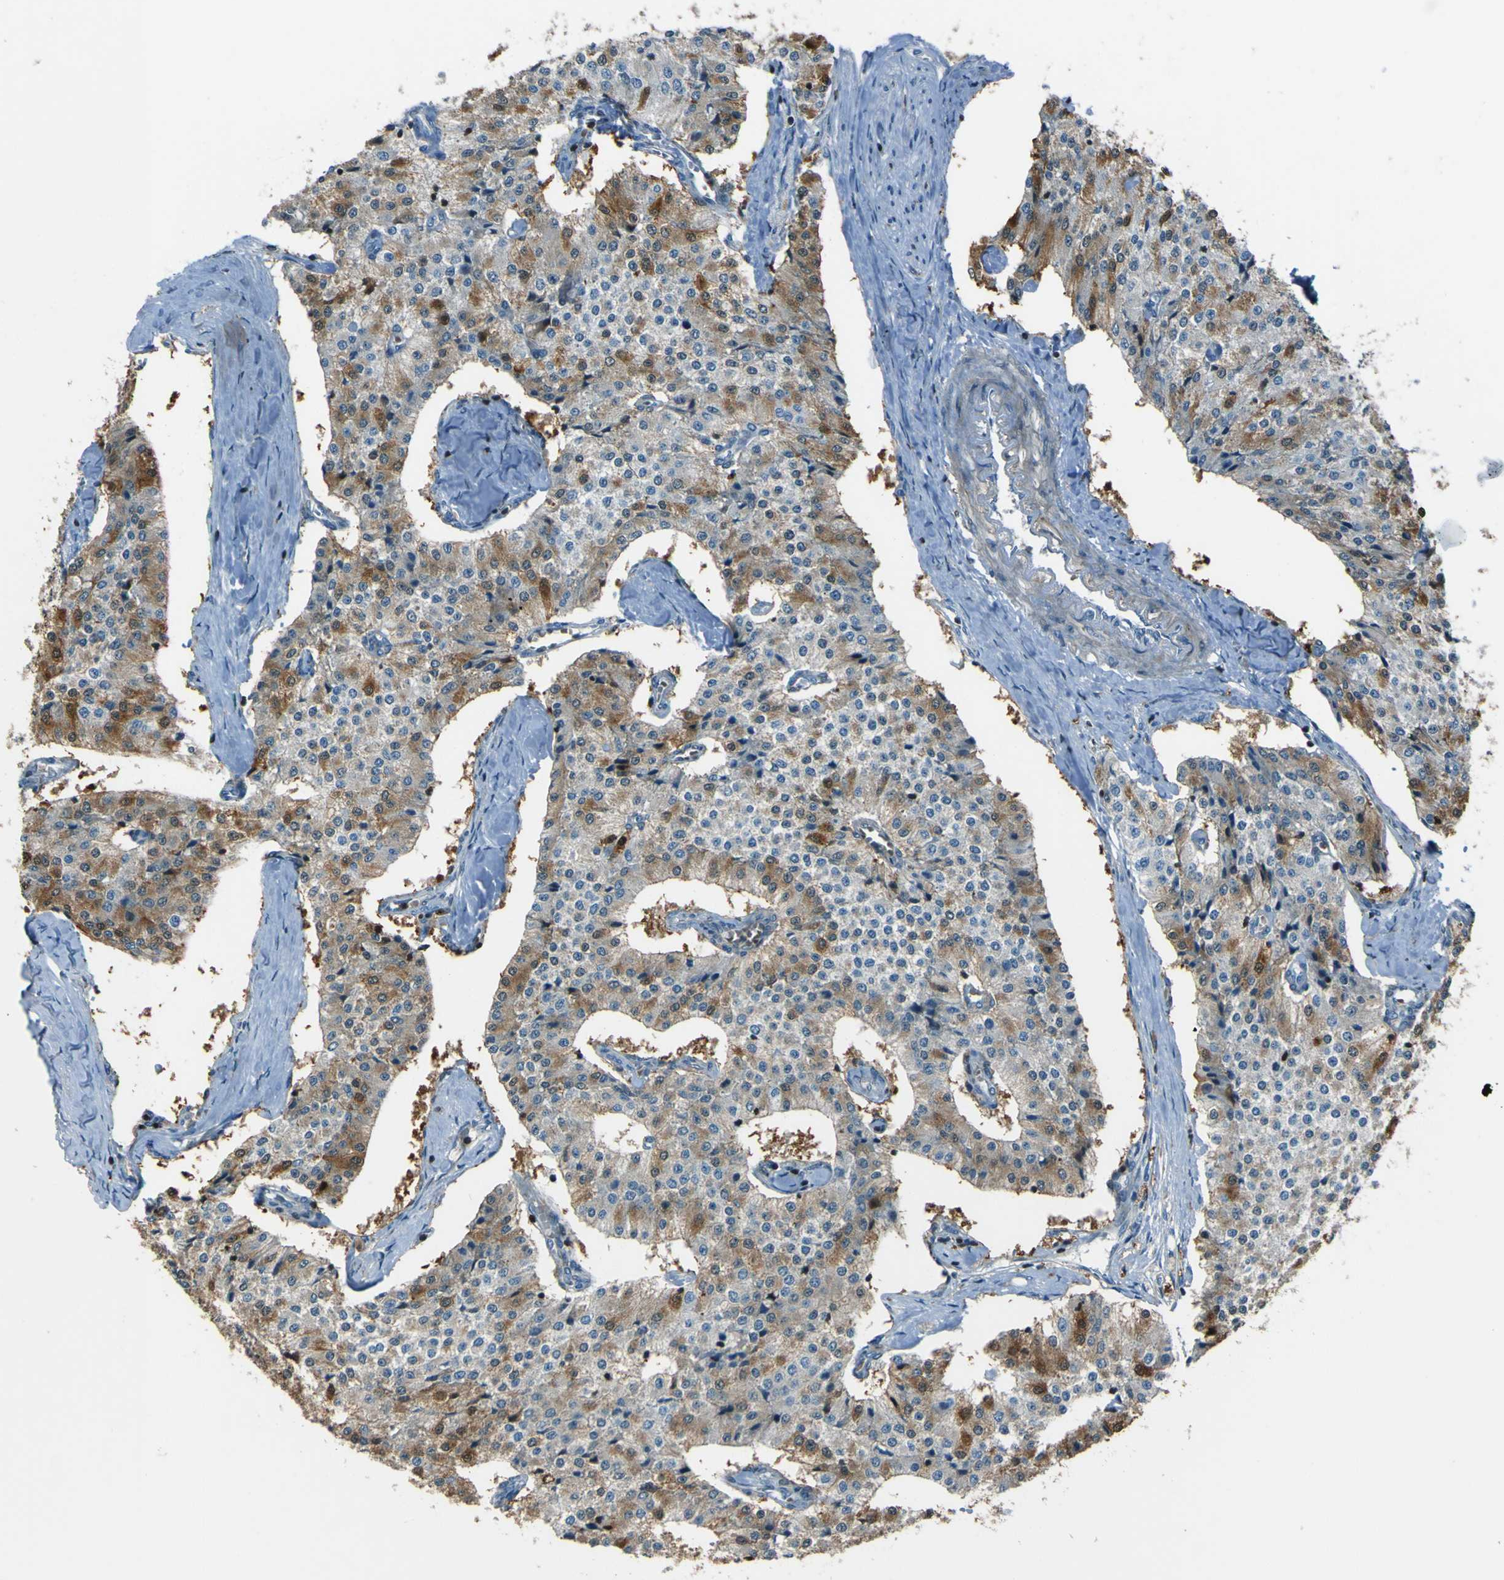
{"staining": {"intensity": "moderate", "quantity": "<25%", "location": "cytoplasmic/membranous"}, "tissue": "carcinoid", "cell_type": "Tumor cells", "image_type": "cancer", "snomed": [{"axis": "morphology", "description": "Carcinoid, malignant, NOS"}, {"axis": "topography", "description": "Colon"}], "caption": "There is low levels of moderate cytoplasmic/membranous expression in tumor cells of carcinoid (malignant), as demonstrated by immunohistochemical staining (brown color).", "gene": "PCDHB5", "patient": {"sex": "female", "age": 52}}